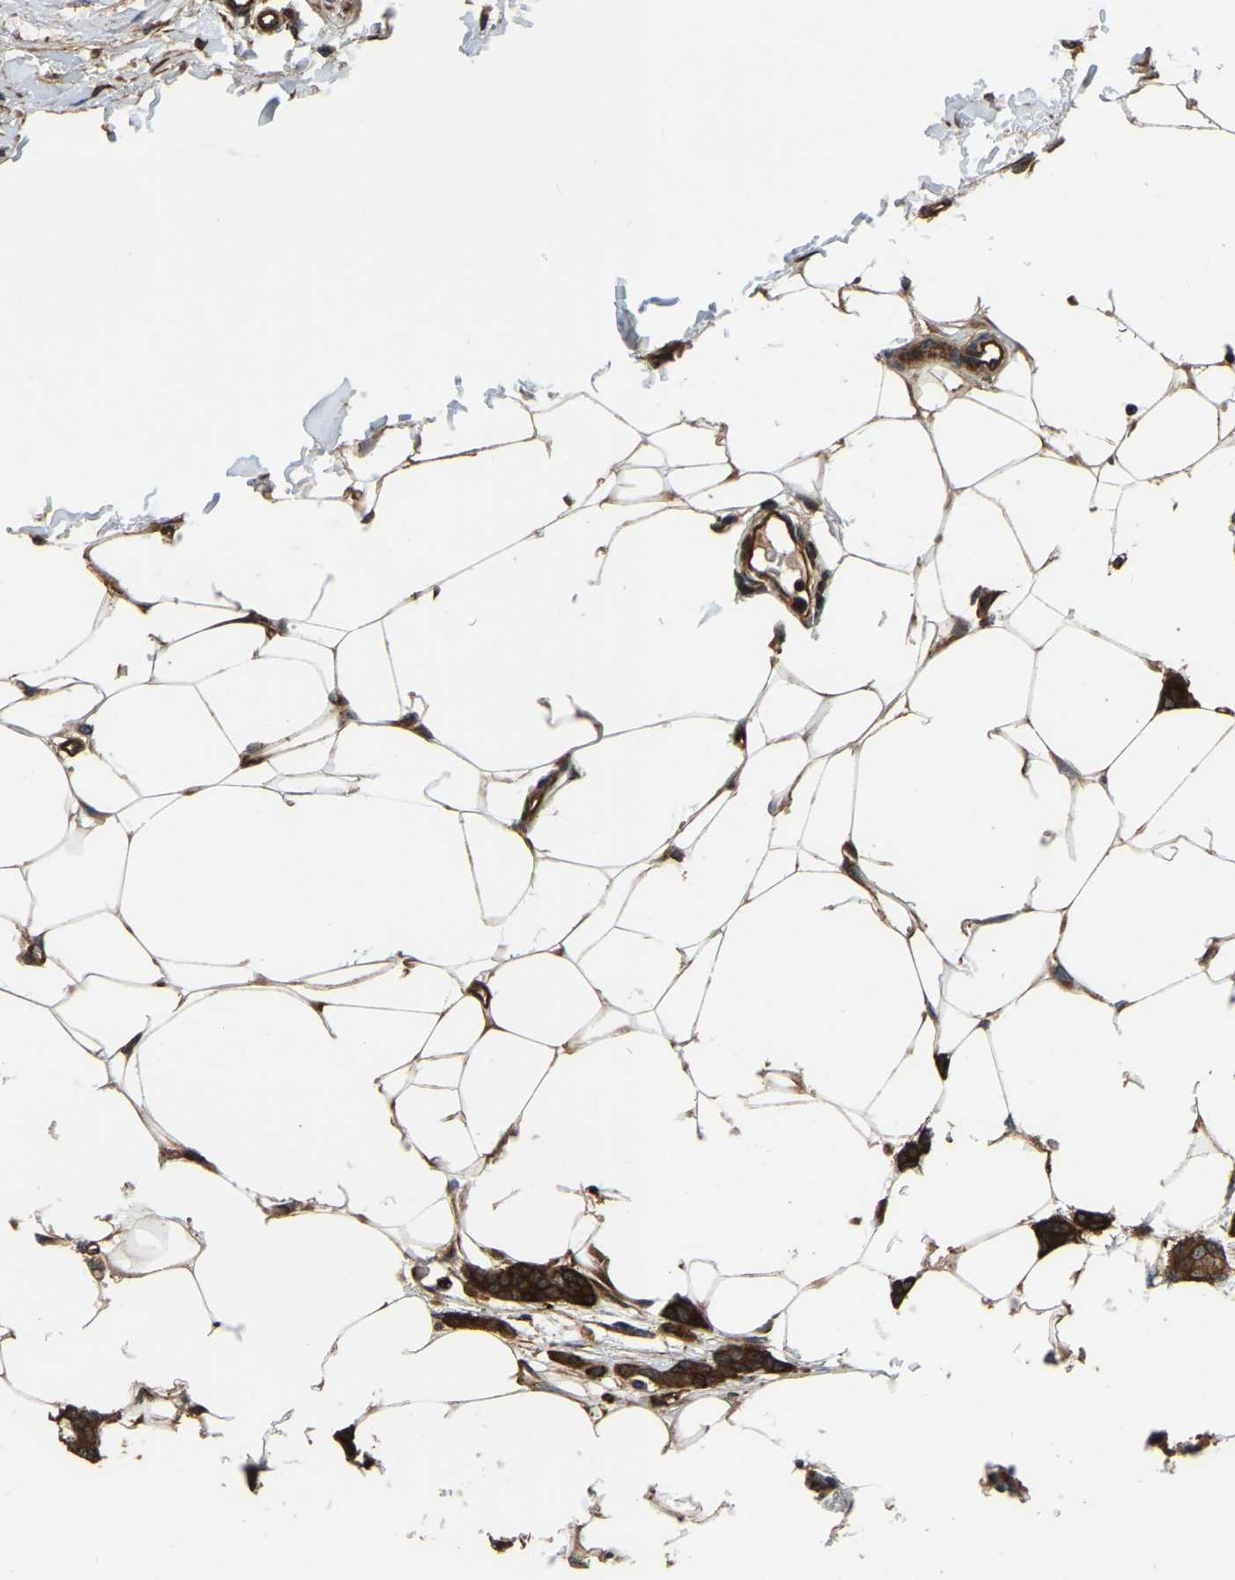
{"staining": {"intensity": "strong", "quantity": ">75%", "location": "cytoplasmic/membranous"}, "tissue": "breast cancer", "cell_type": "Tumor cells", "image_type": "cancer", "snomed": [{"axis": "morphology", "description": "Lobular carcinoma"}, {"axis": "topography", "description": "Skin"}, {"axis": "topography", "description": "Breast"}], "caption": "Tumor cells exhibit high levels of strong cytoplasmic/membranous staining in about >75% of cells in breast cancer.", "gene": "GARS1", "patient": {"sex": "female", "age": 46}}